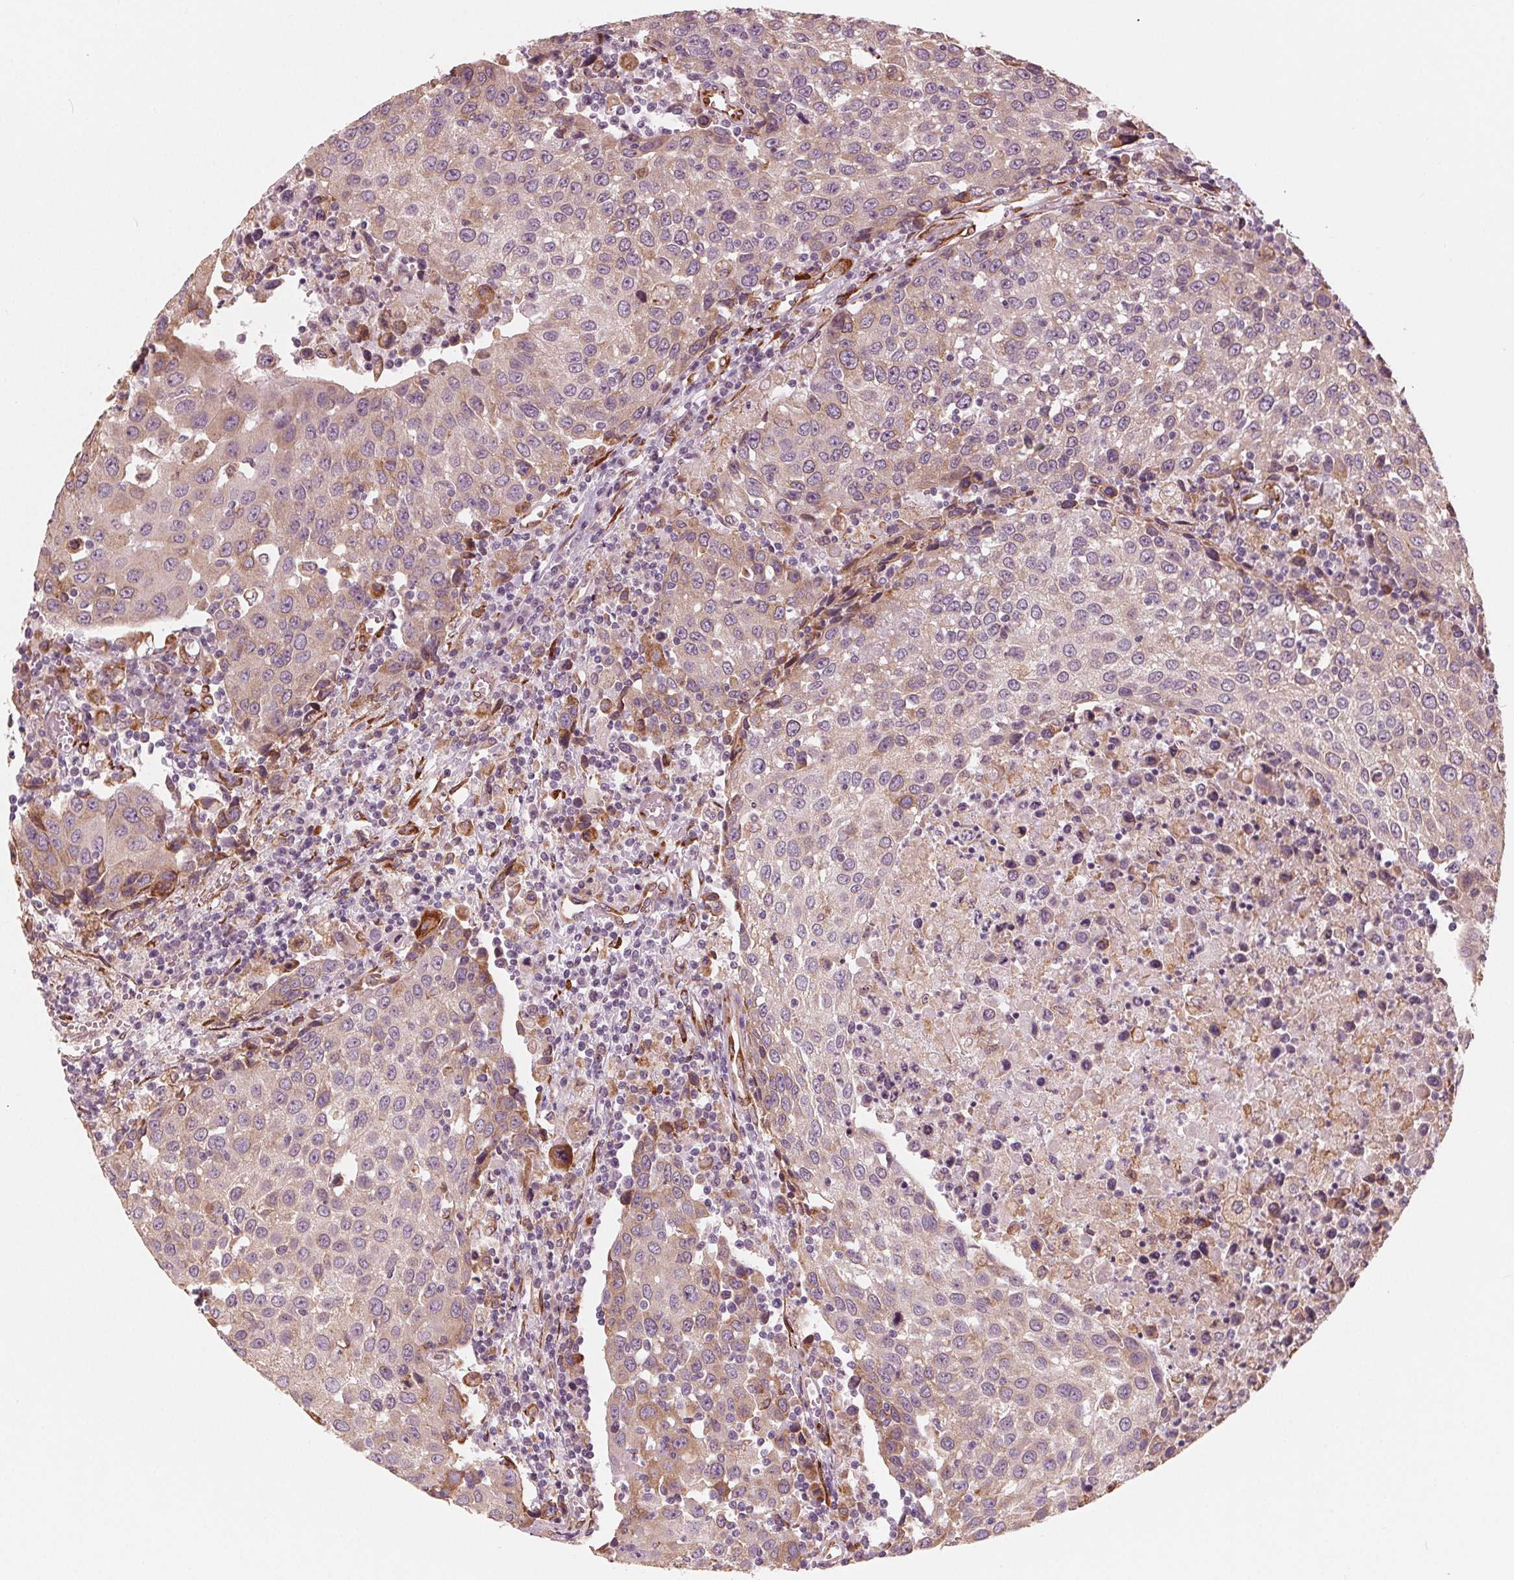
{"staining": {"intensity": "weak", "quantity": "25%-75%", "location": "cytoplasmic/membranous"}, "tissue": "urothelial cancer", "cell_type": "Tumor cells", "image_type": "cancer", "snomed": [{"axis": "morphology", "description": "Urothelial carcinoma, High grade"}, {"axis": "topography", "description": "Urinary bladder"}], "caption": "Immunohistochemical staining of human urothelial carcinoma (high-grade) shows low levels of weak cytoplasmic/membranous expression in about 25%-75% of tumor cells.", "gene": "IKBIP", "patient": {"sex": "female", "age": 85}}